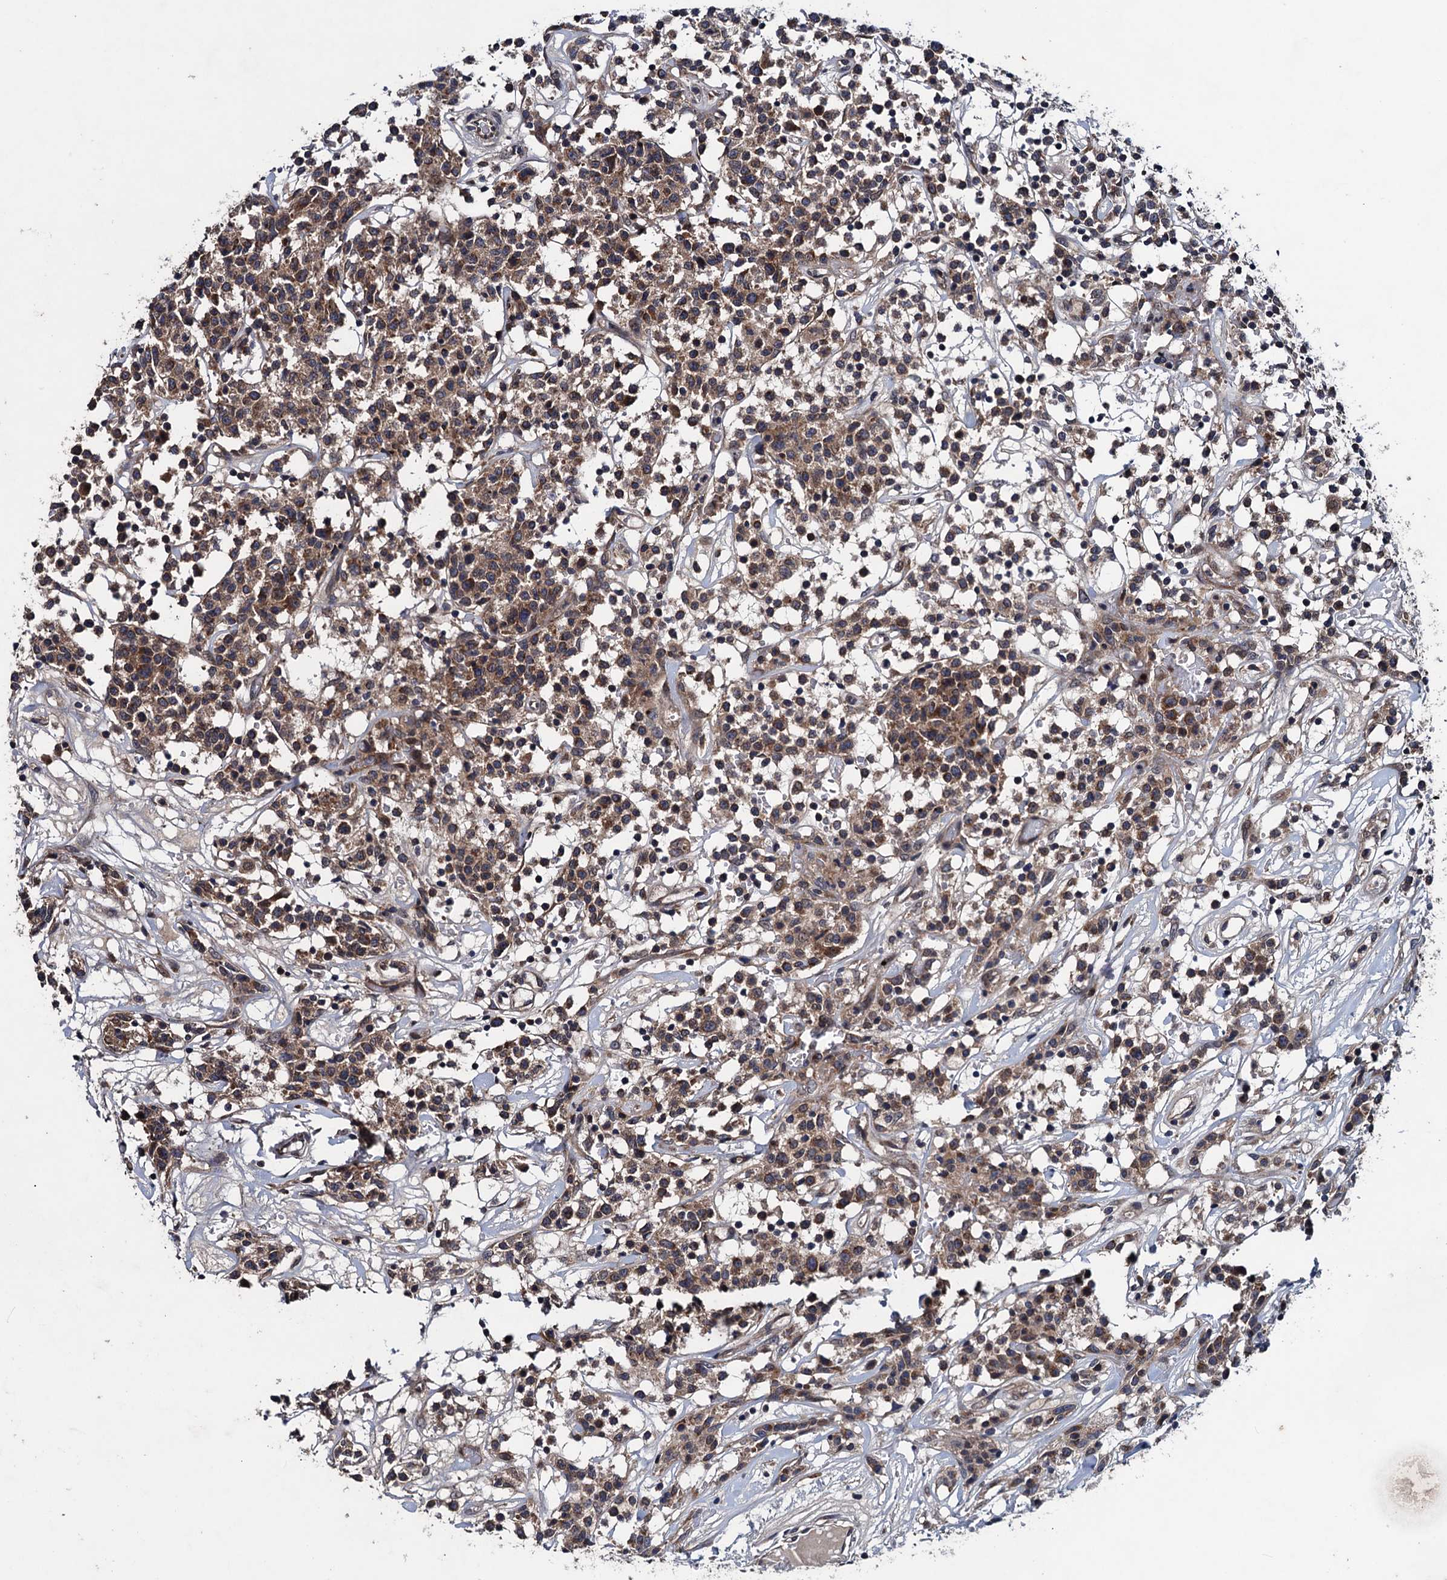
{"staining": {"intensity": "moderate", "quantity": ">75%", "location": "cytoplasmic/membranous"}, "tissue": "lymphoma", "cell_type": "Tumor cells", "image_type": "cancer", "snomed": [{"axis": "morphology", "description": "Malignant lymphoma, non-Hodgkin's type, Low grade"}, {"axis": "topography", "description": "Small intestine"}], "caption": "IHC (DAB) staining of lymphoma shows moderate cytoplasmic/membranous protein staining in about >75% of tumor cells.", "gene": "BLTP3B", "patient": {"sex": "female", "age": 59}}